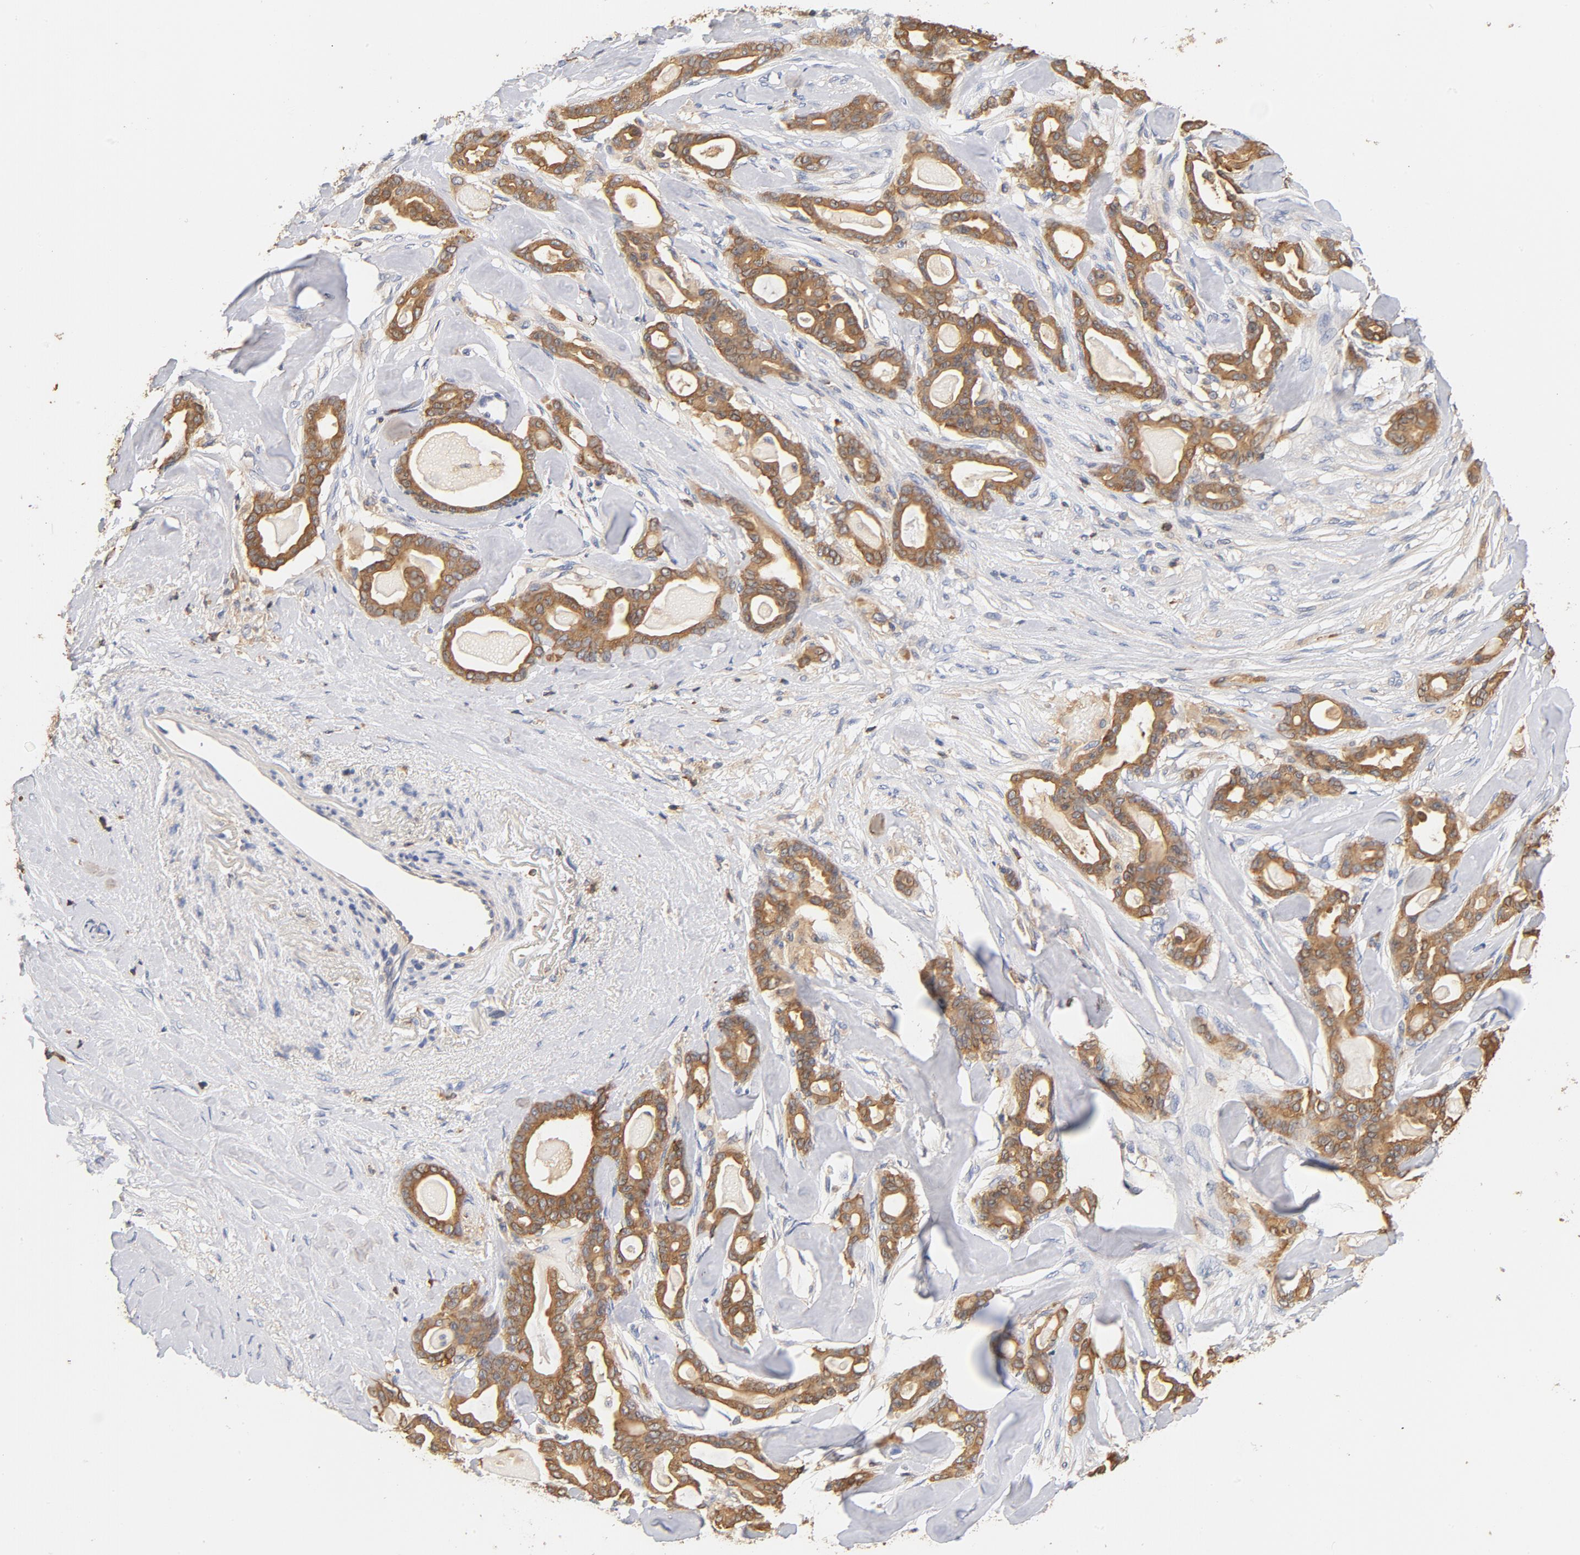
{"staining": {"intensity": "moderate", "quantity": ">75%", "location": "cytoplasmic/membranous"}, "tissue": "pancreatic cancer", "cell_type": "Tumor cells", "image_type": "cancer", "snomed": [{"axis": "morphology", "description": "Adenocarcinoma, NOS"}, {"axis": "topography", "description": "Pancreas"}], "caption": "Tumor cells show medium levels of moderate cytoplasmic/membranous expression in approximately >75% of cells in pancreatic cancer. The staining was performed using DAB (3,3'-diaminobenzidine), with brown indicating positive protein expression. Nuclei are stained blue with hematoxylin.", "gene": "EZR", "patient": {"sex": "male", "age": 63}}